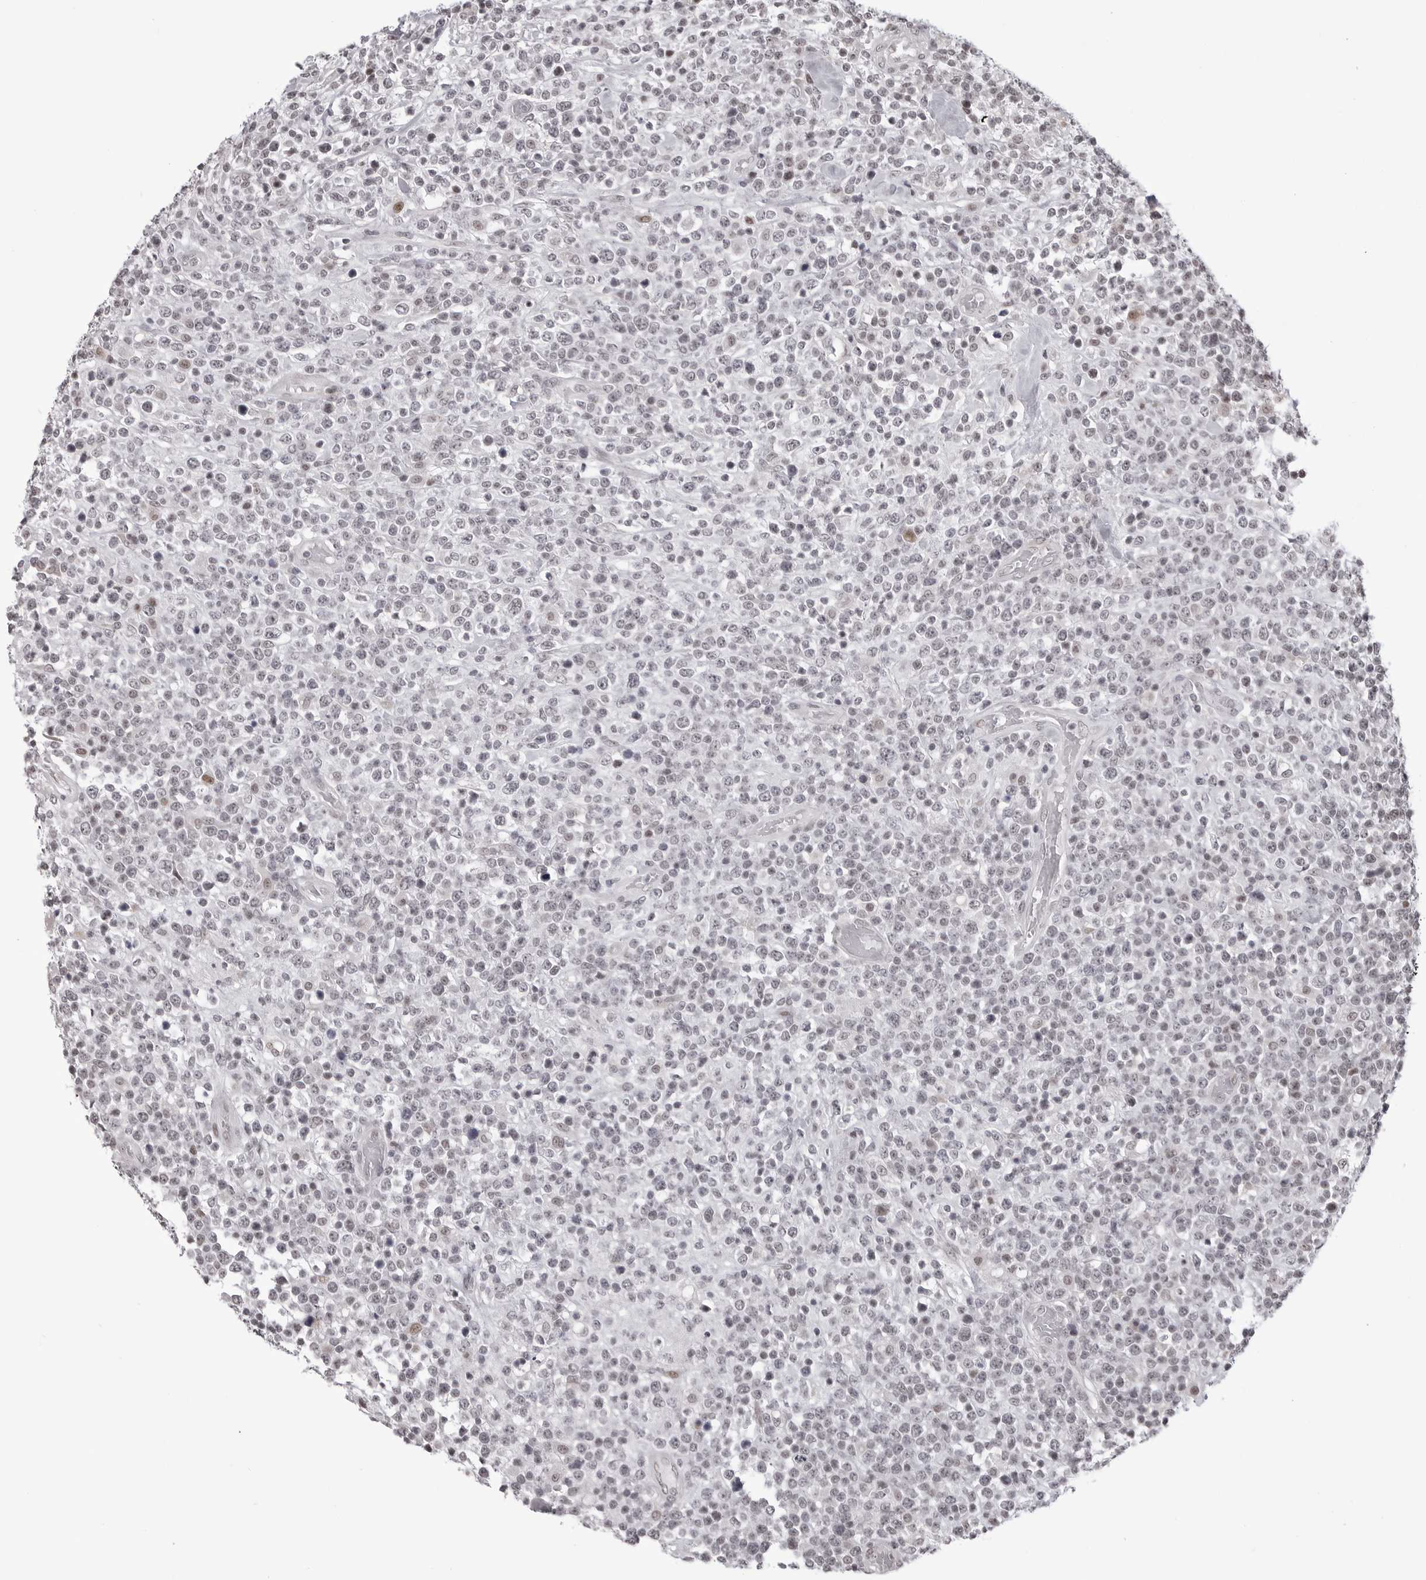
{"staining": {"intensity": "negative", "quantity": "none", "location": "none"}, "tissue": "lymphoma", "cell_type": "Tumor cells", "image_type": "cancer", "snomed": [{"axis": "morphology", "description": "Malignant lymphoma, non-Hodgkin's type, High grade"}, {"axis": "topography", "description": "Colon"}], "caption": "DAB immunohistochemical staining of malignant lymphoma, non-Hodgkin's type (high-grade) demonstrates no significant staining in tumor cells.", "gene": "PHF3", "patient": {"sex": "female", "age": 53}}